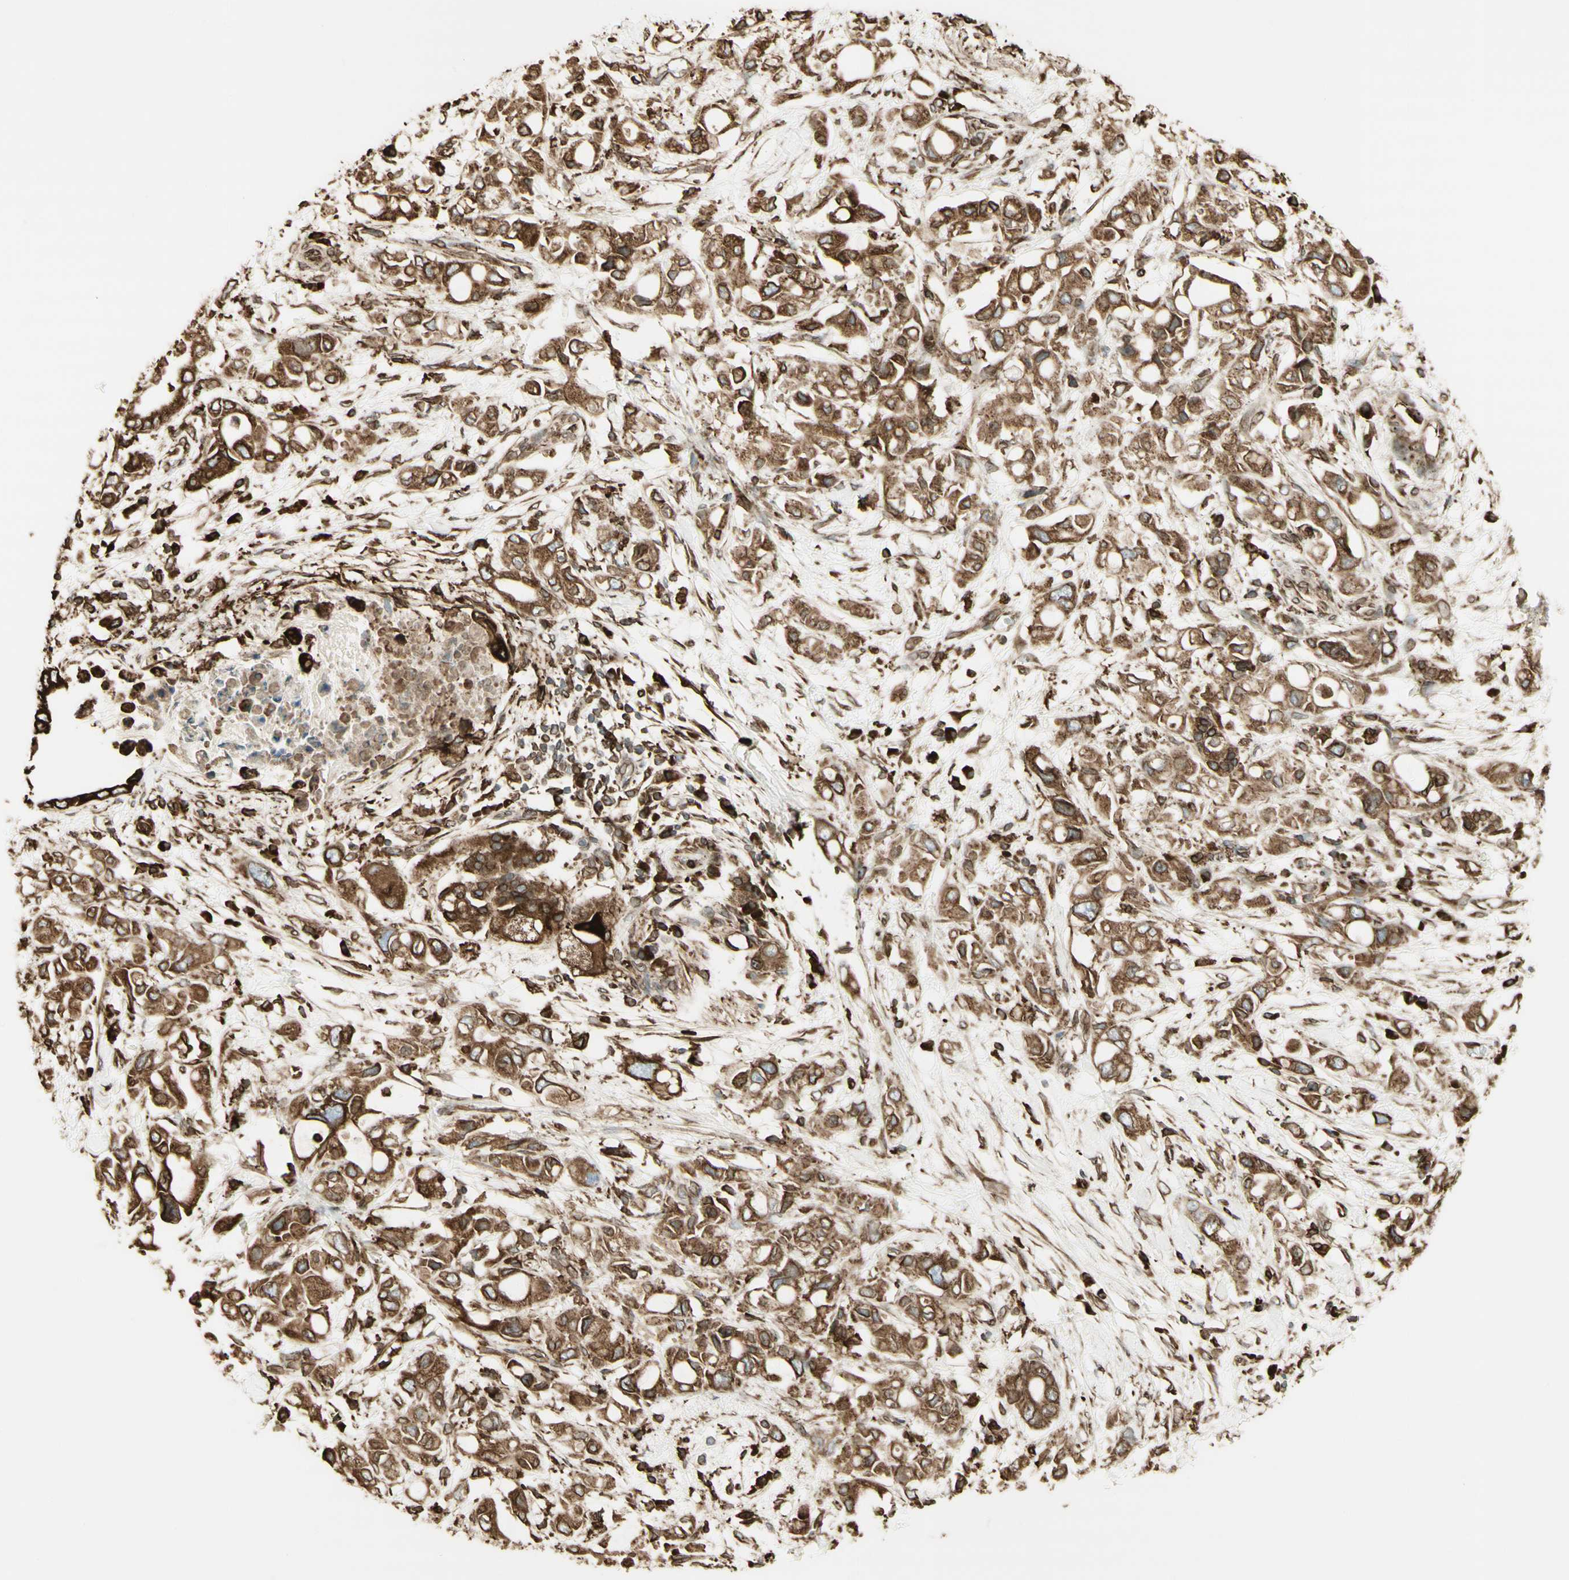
{"staining": {"intensity": "moderate", "quantity": ">75%", "location": "cytoplasmic/membranous"}, "tissue": "pancreatic cancer", "cell_type": "Tumor cells", "image_type": "cancer", "snomed": [{"axis": "morphology", "description": "Adenocarcinoma, NOS"}, {"axis": "topography", "description": "Pancreas"}], "caption": "A high-resolution histopathology image shows IHC staining of adenocarcinoma (pancreatic), which demonstrates moderate cytoplasmic/membranous staining in approximately >75% of tumor cells.", "gene": "CANX", "patient": {"sex": "female", "age": 56}}